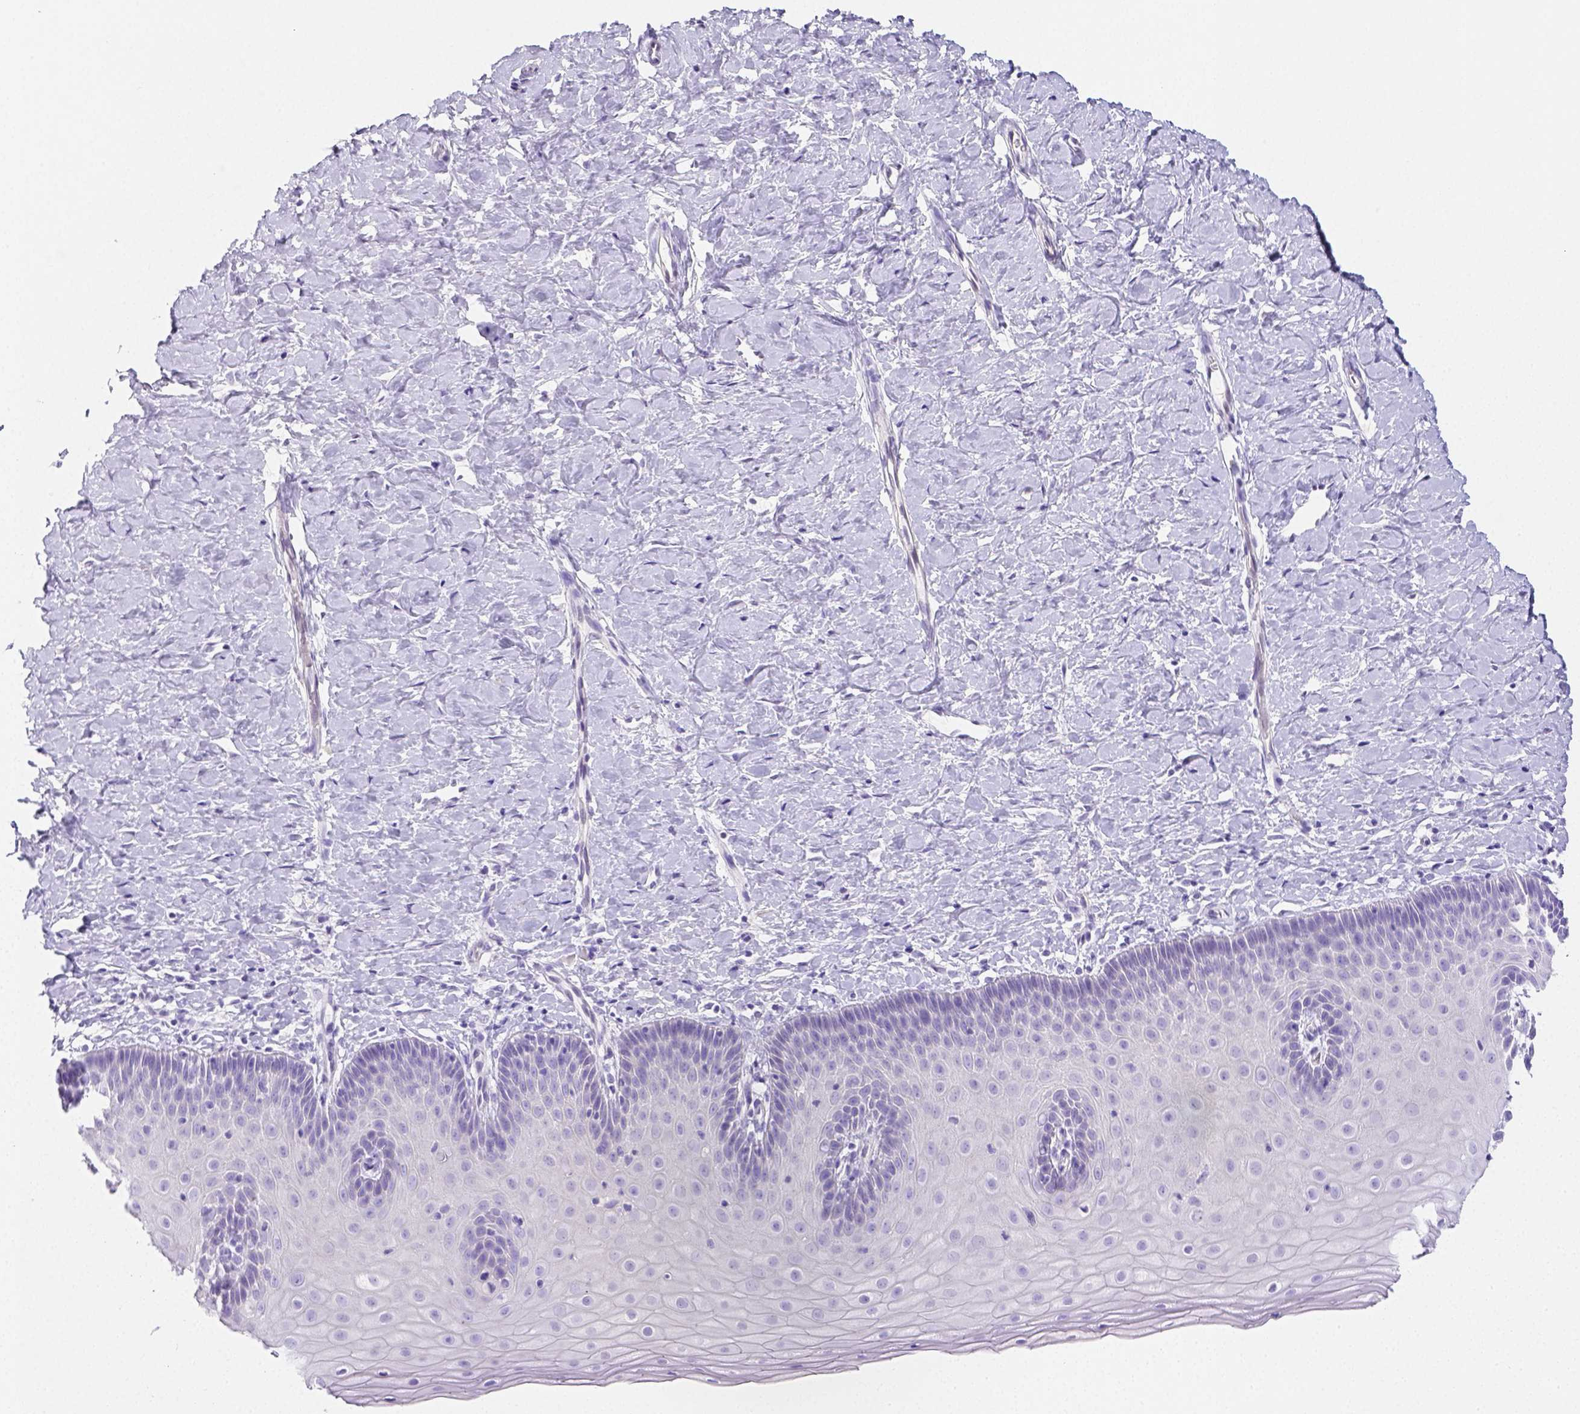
{"staining": {"intensity": "negative", "quantity": "none", "location": "none"}, "tissue": "cervix", "cell_type": "Glandular cells", "image_type": "normal", "snomed": [{"axis": "morphology", "description": "Normal tissue, NOS"}, {"axis": "topography", "description": "Cervix"}], "caption": "A high-resolution histopathology image shows immunohistochemistry staining of unremarkable cervix, which demonstrates no significant expression in glandular cells. (Brightfield microscopy of DAB immunohistochemistry (IHC) at high magnification).", "gene": "ARHGAP36", "patient": {"sex": "female", "age": 37}}